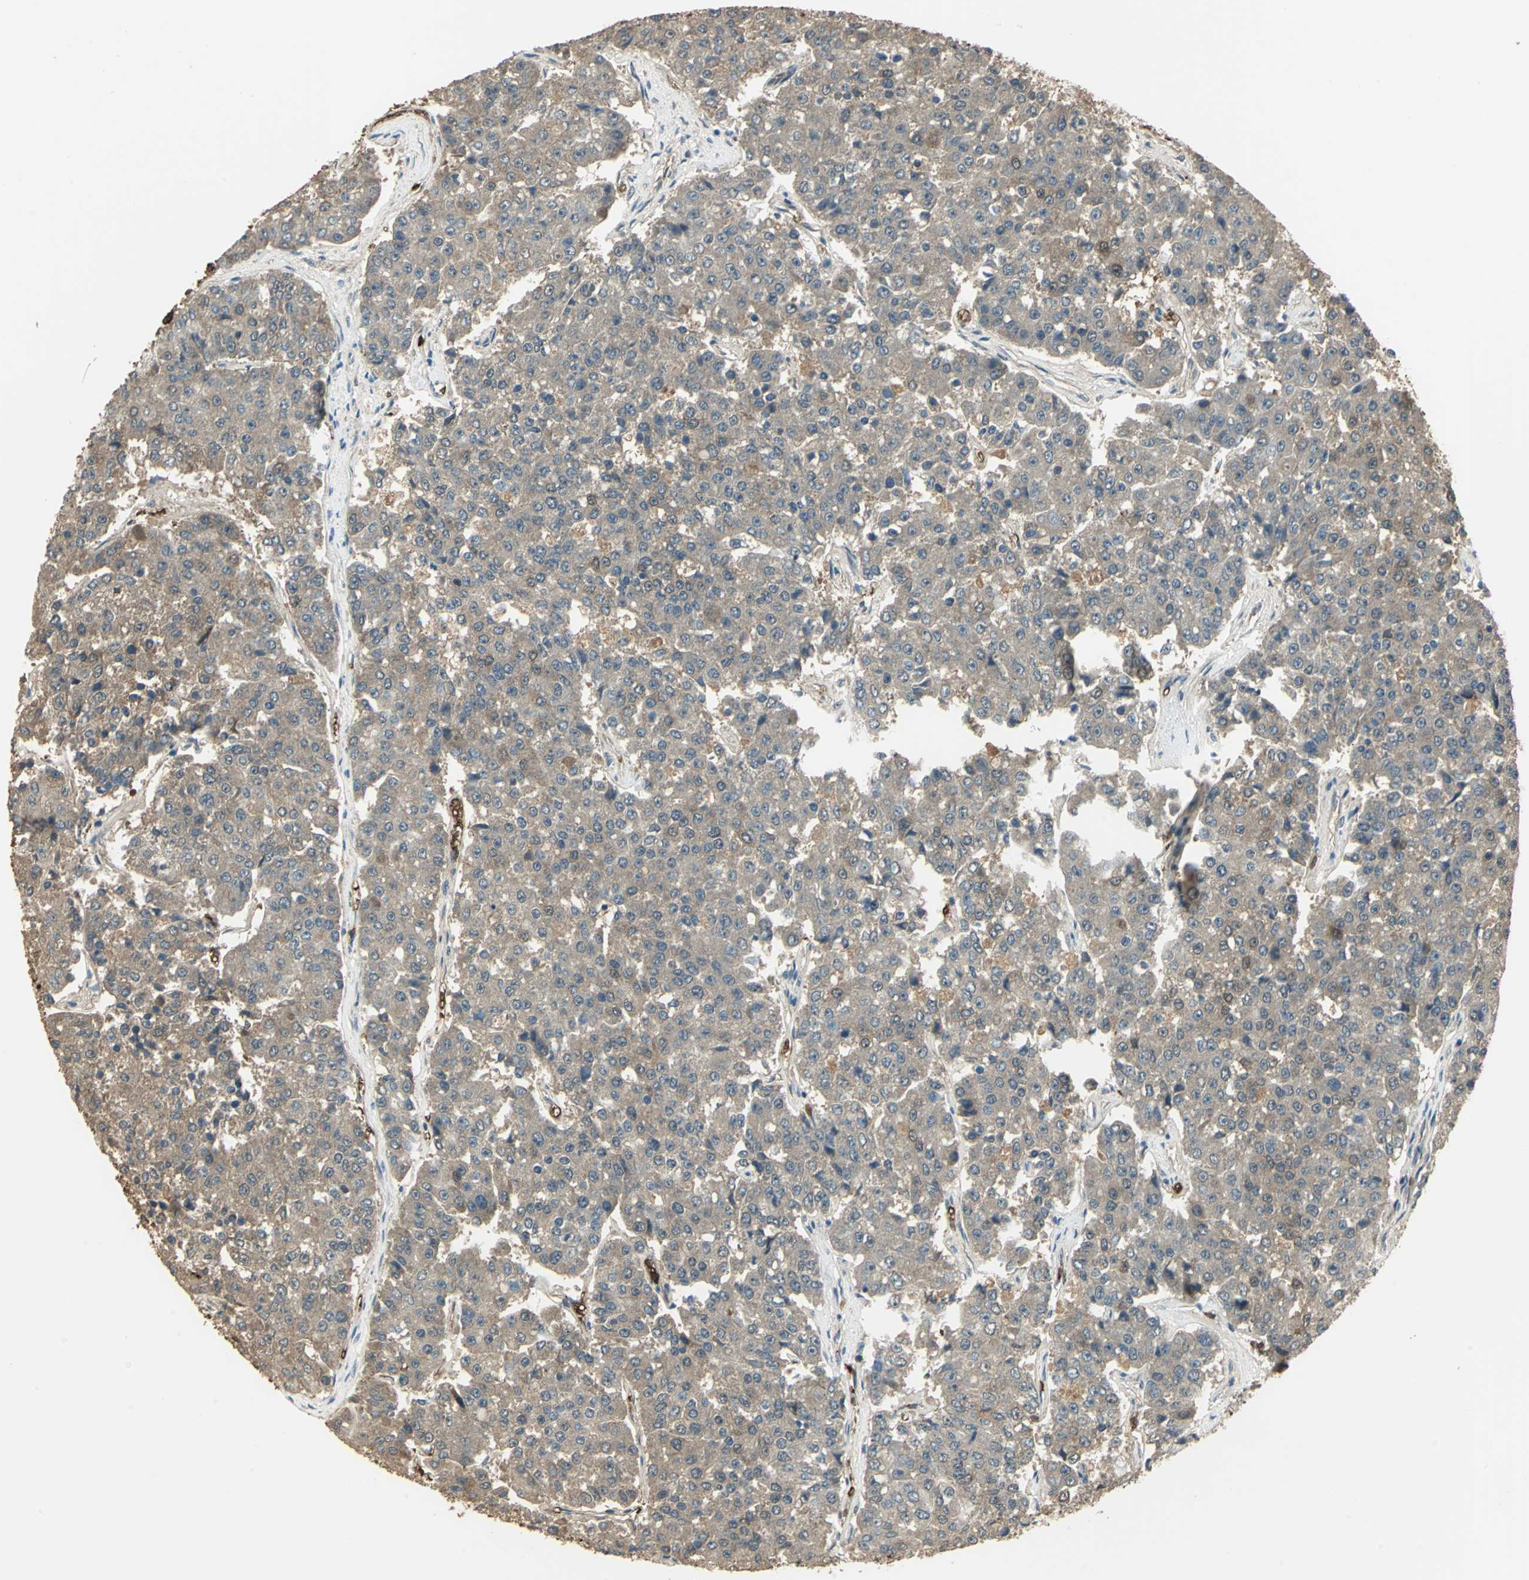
{"staining": {"intensity": "weak", "quantity": ">75%", "location": "cytoplasmic/membranous"}, "tissue": "pancreatic cancer", "cell_type": "Tumor cells", "image_type": "cancer", "snomed": [{"axis": "morphology", "description": "Adenocarcinoma, NOS"}, {"axis": "topography", "description": "Pancreas"}], "caption": "An immunohistochemistry (IHC) photomicrograph of tumor tissue is shown. Protein staining in brown labels weak cytoplasmic/membranous positivity in pancreatic cancer (adenocarcinoma) within tumor cells. The protein is stained brown, and the nuclei are stained in blue (DAB IHC with brightfield microscopy, high magnification).", "gene": "DDAH1", "patient": {"sex": "male", "age": 50}}